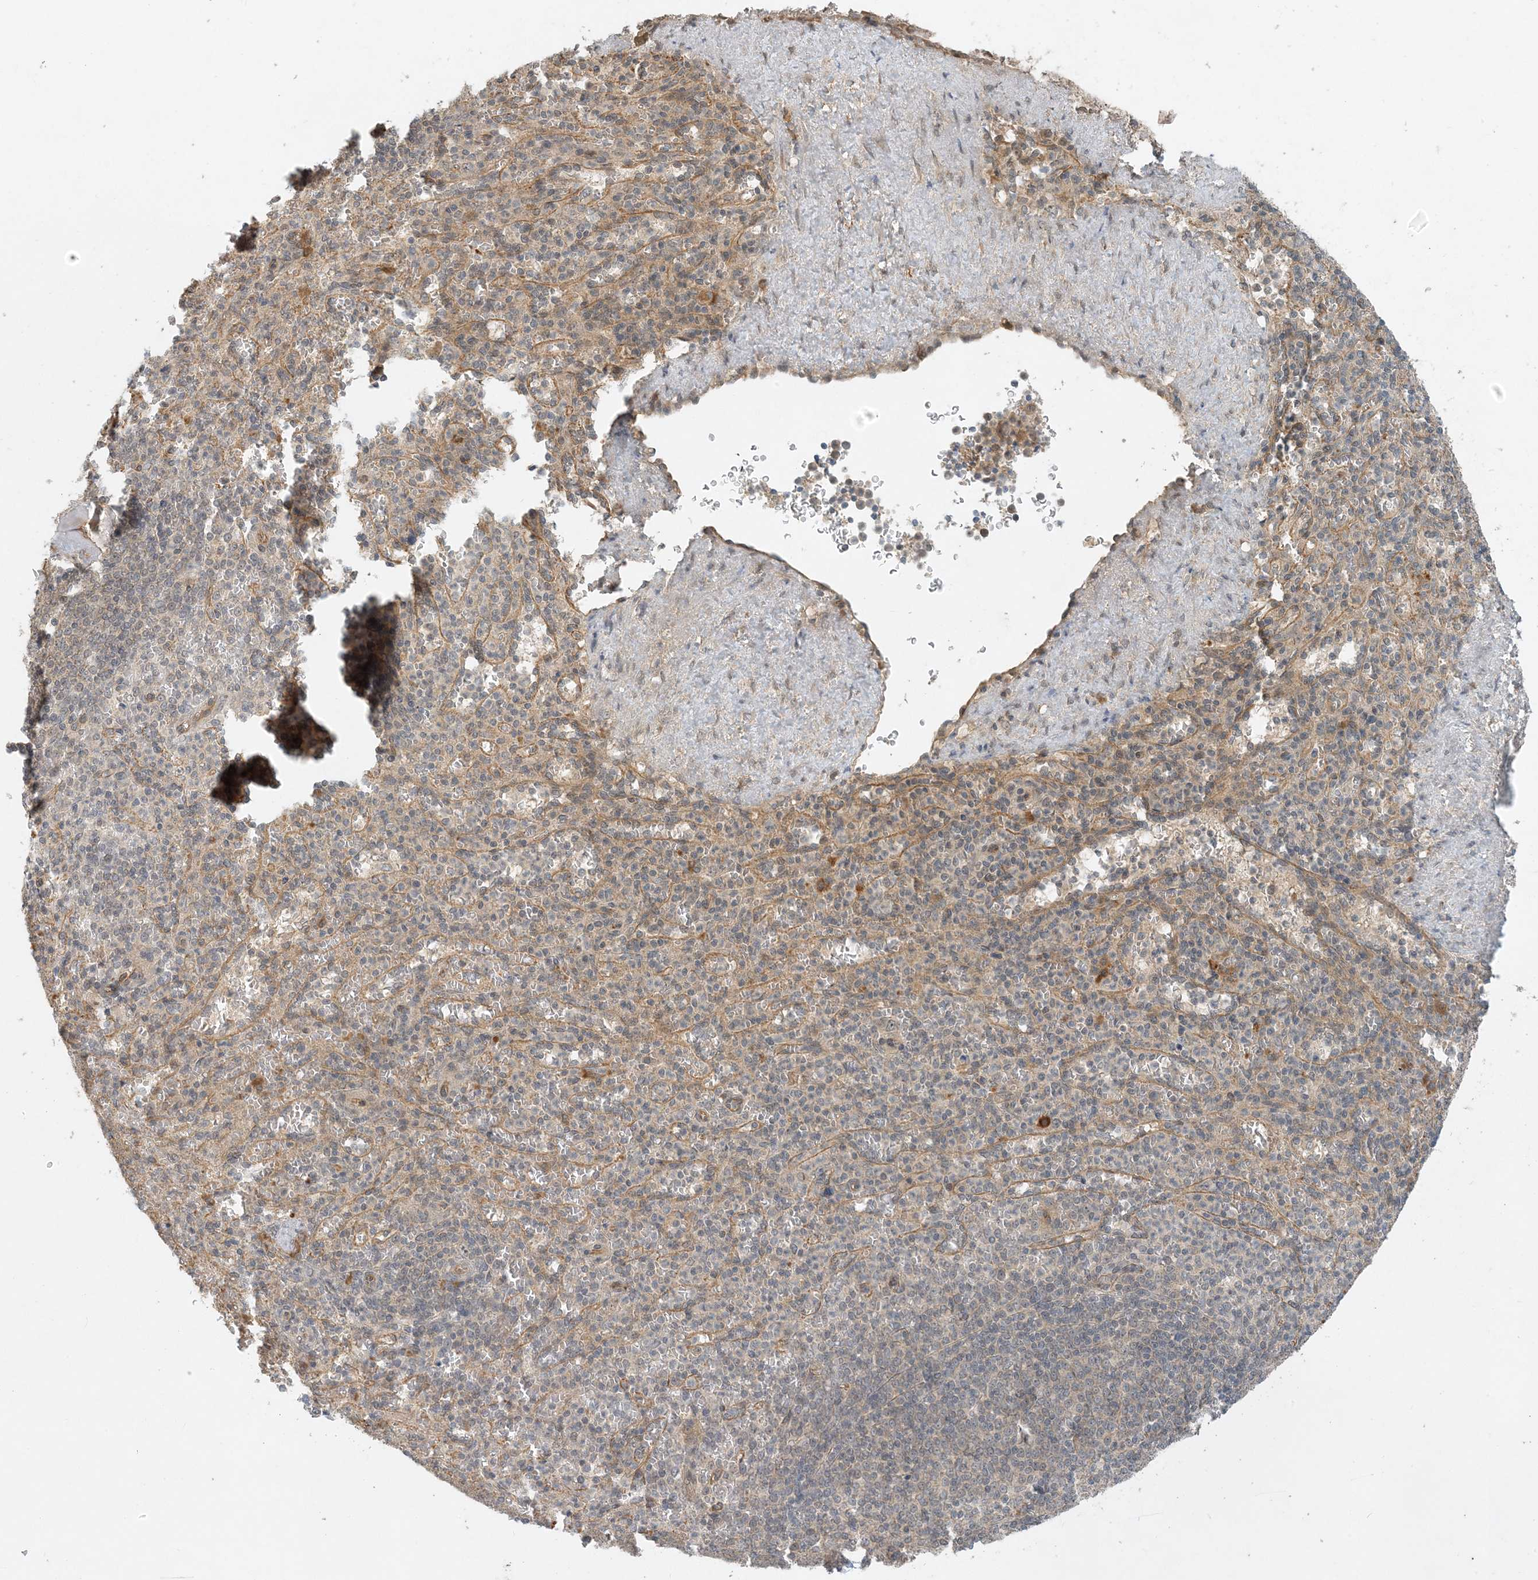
{"staining": {"intensity": "negative", "quantity": "none", "location": "none"}, "tissue": "spleen", "cell_type": "Cells in red pulp", "image_type": "normal", "snomed": [{"axis": "morphology", "description": "Normal tissue, NOS"}, {"axis": "topography", "description": "Spleen"}], "caption": "A high-resolution image shows immunohistochemistry staining of normal spleen, which shows no significant staining in cells in red pulp.", "gene": "ZCCHC4", "patient": {"sex": "female", "age": 74}}